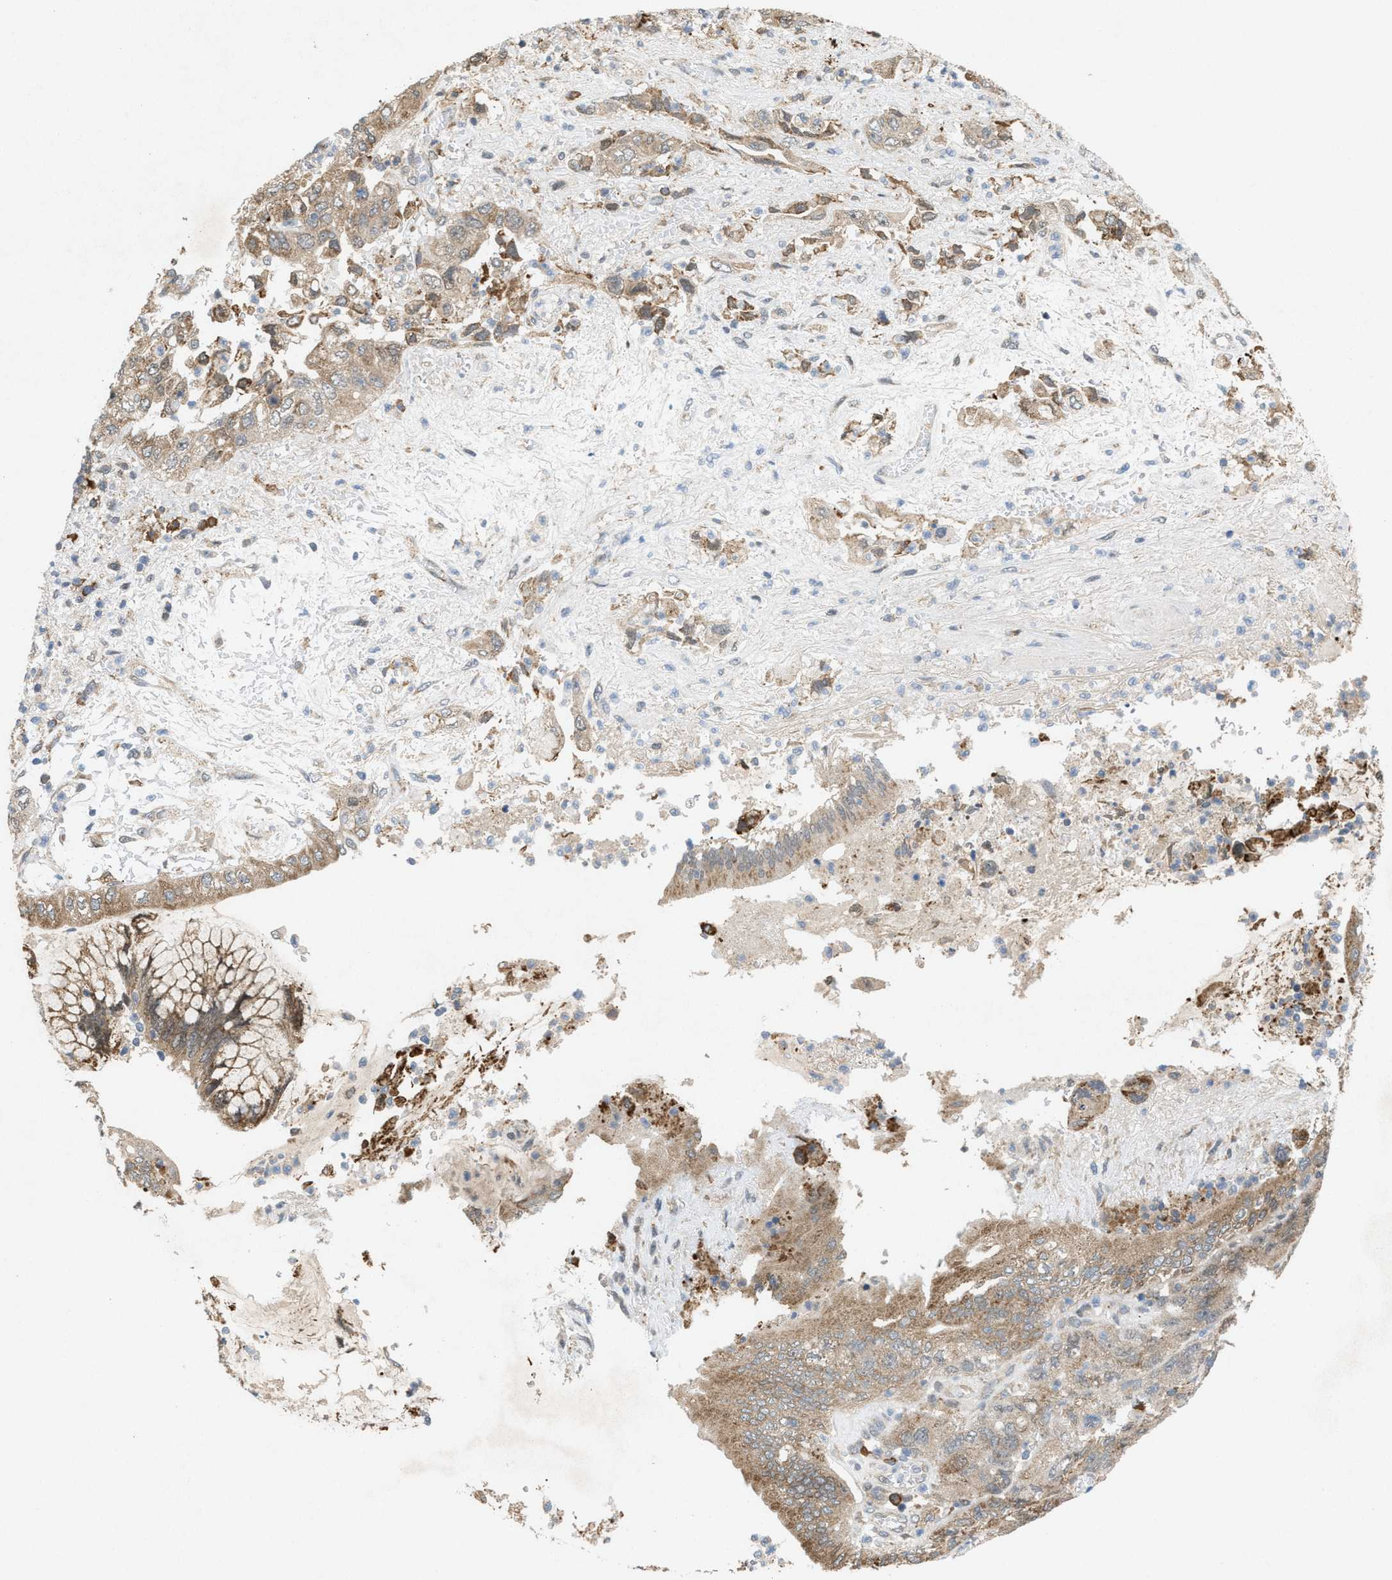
{"staining": {"intensity": "moderate", "quantity": ">75%", "location": "cytoplasmic/membranous"}, "tissue": "pancreatic cancer", "cell_type": "Tumor cells", "image_type": "cancer", "snomed": [{"axis": "morphology", "description": "Adenocarcinoma, NOS"}, {"axis": "topography", "description": "Pancreas"}], "caption": "Tumor cells show medium levels of moderate cytoplasmic/membranous staining in about >75% of cells in pancreatic cancer. Nuclei are stained in blue.", "gene": "MFSD6", "patient": {"sex": "female", "age": 73}}